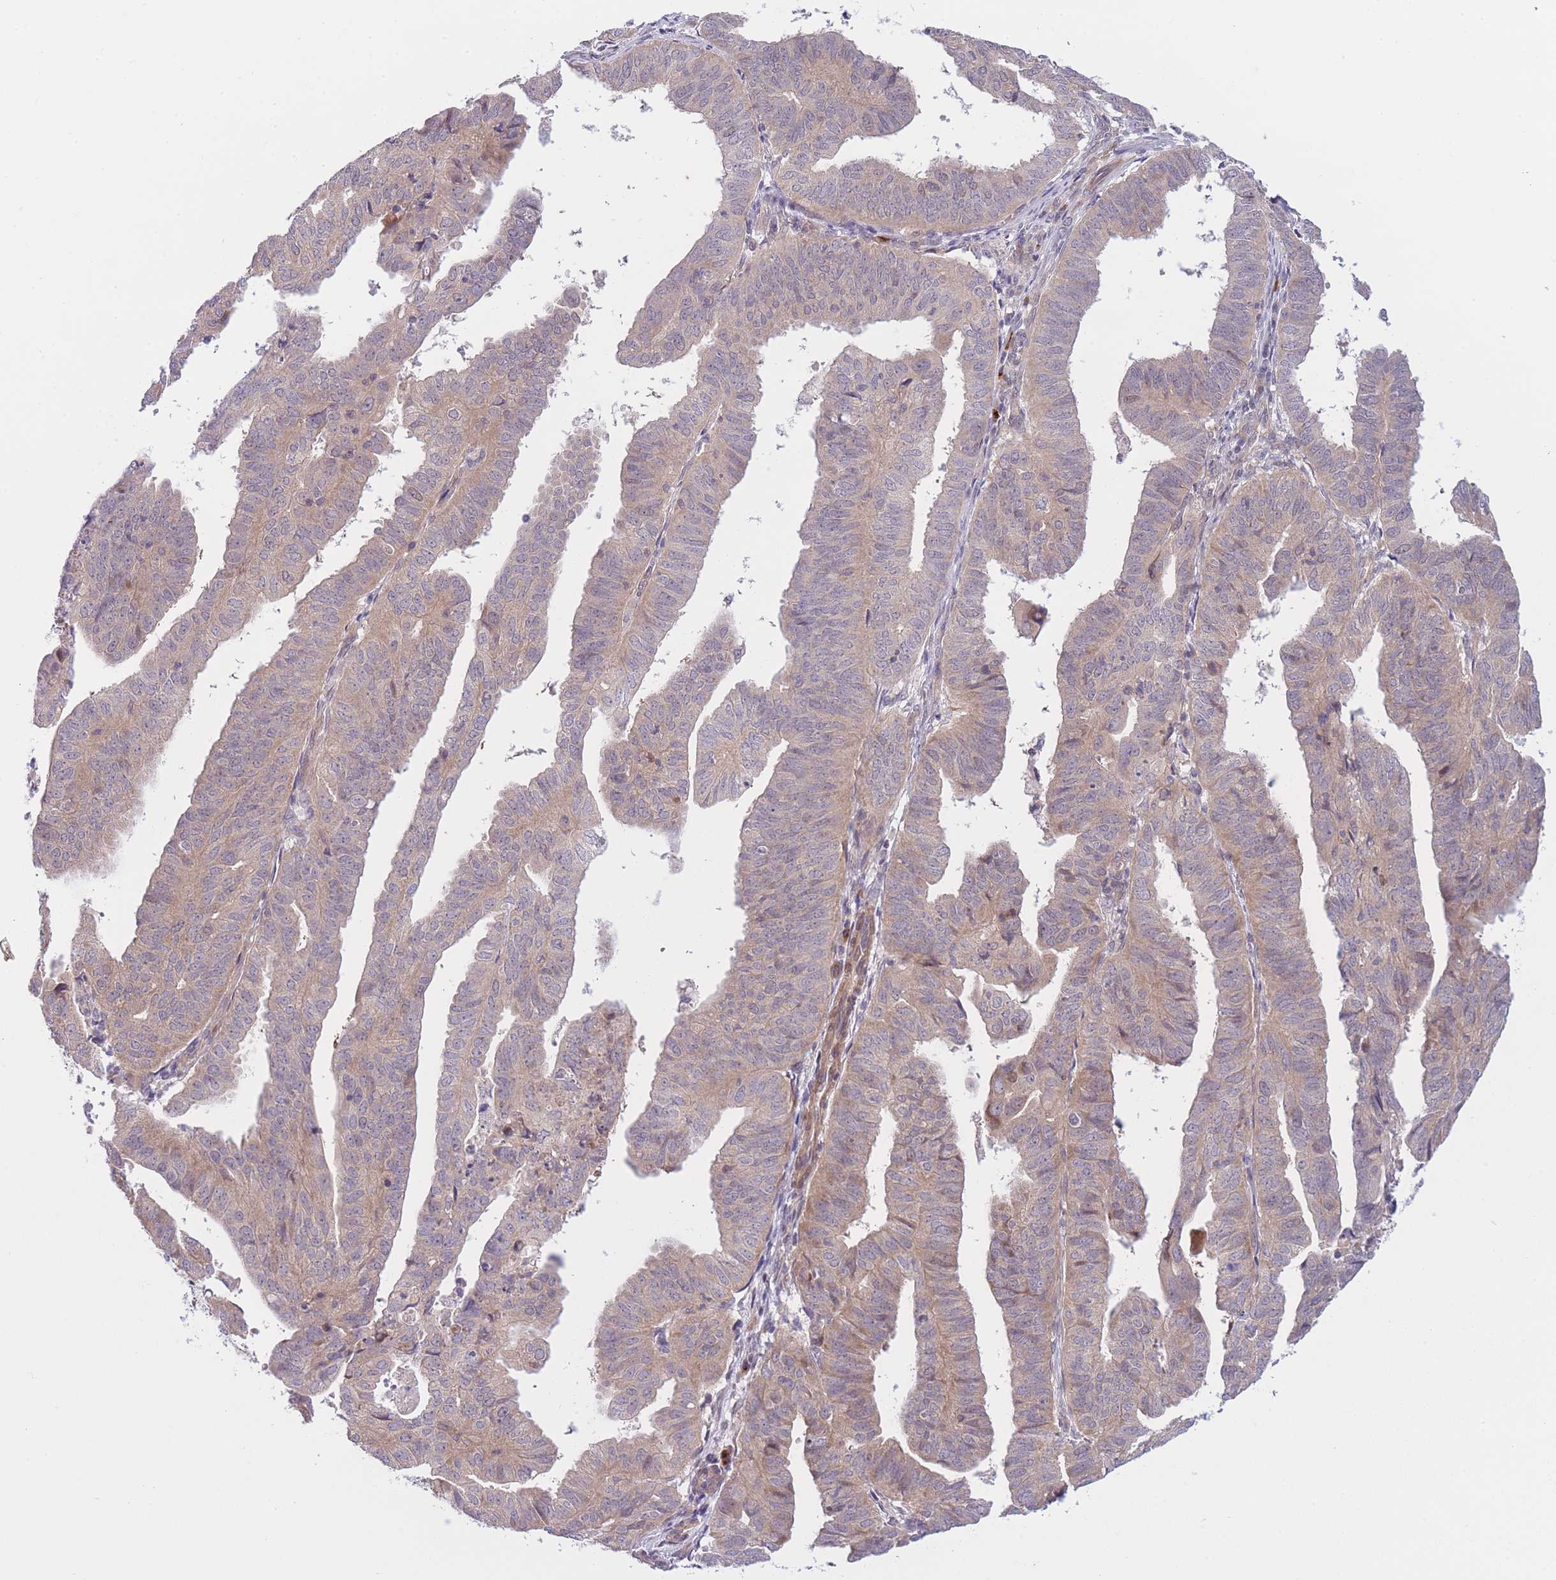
{"staining": {"intensity": "weak", "quantity": "25%-75%", "location": "cytoplasmic/membranous"}, "tissue": "endometrial cancer", "cell_type": "Tumor cells", "image_type": "cancer", "snomed": [{"axis": "morphology", "description": "Adenocarcinoma, NOS"}, {"axis": "topography", "description": "Uterus"}], "caption": "Protein analysis of endometrial cancer tissue shows weak cytoplasmic/membranous expression in approximately 25%-75% of tumor cells.", "gene": "CDC25B", "patient": {"sex": "female", "age": 77}}